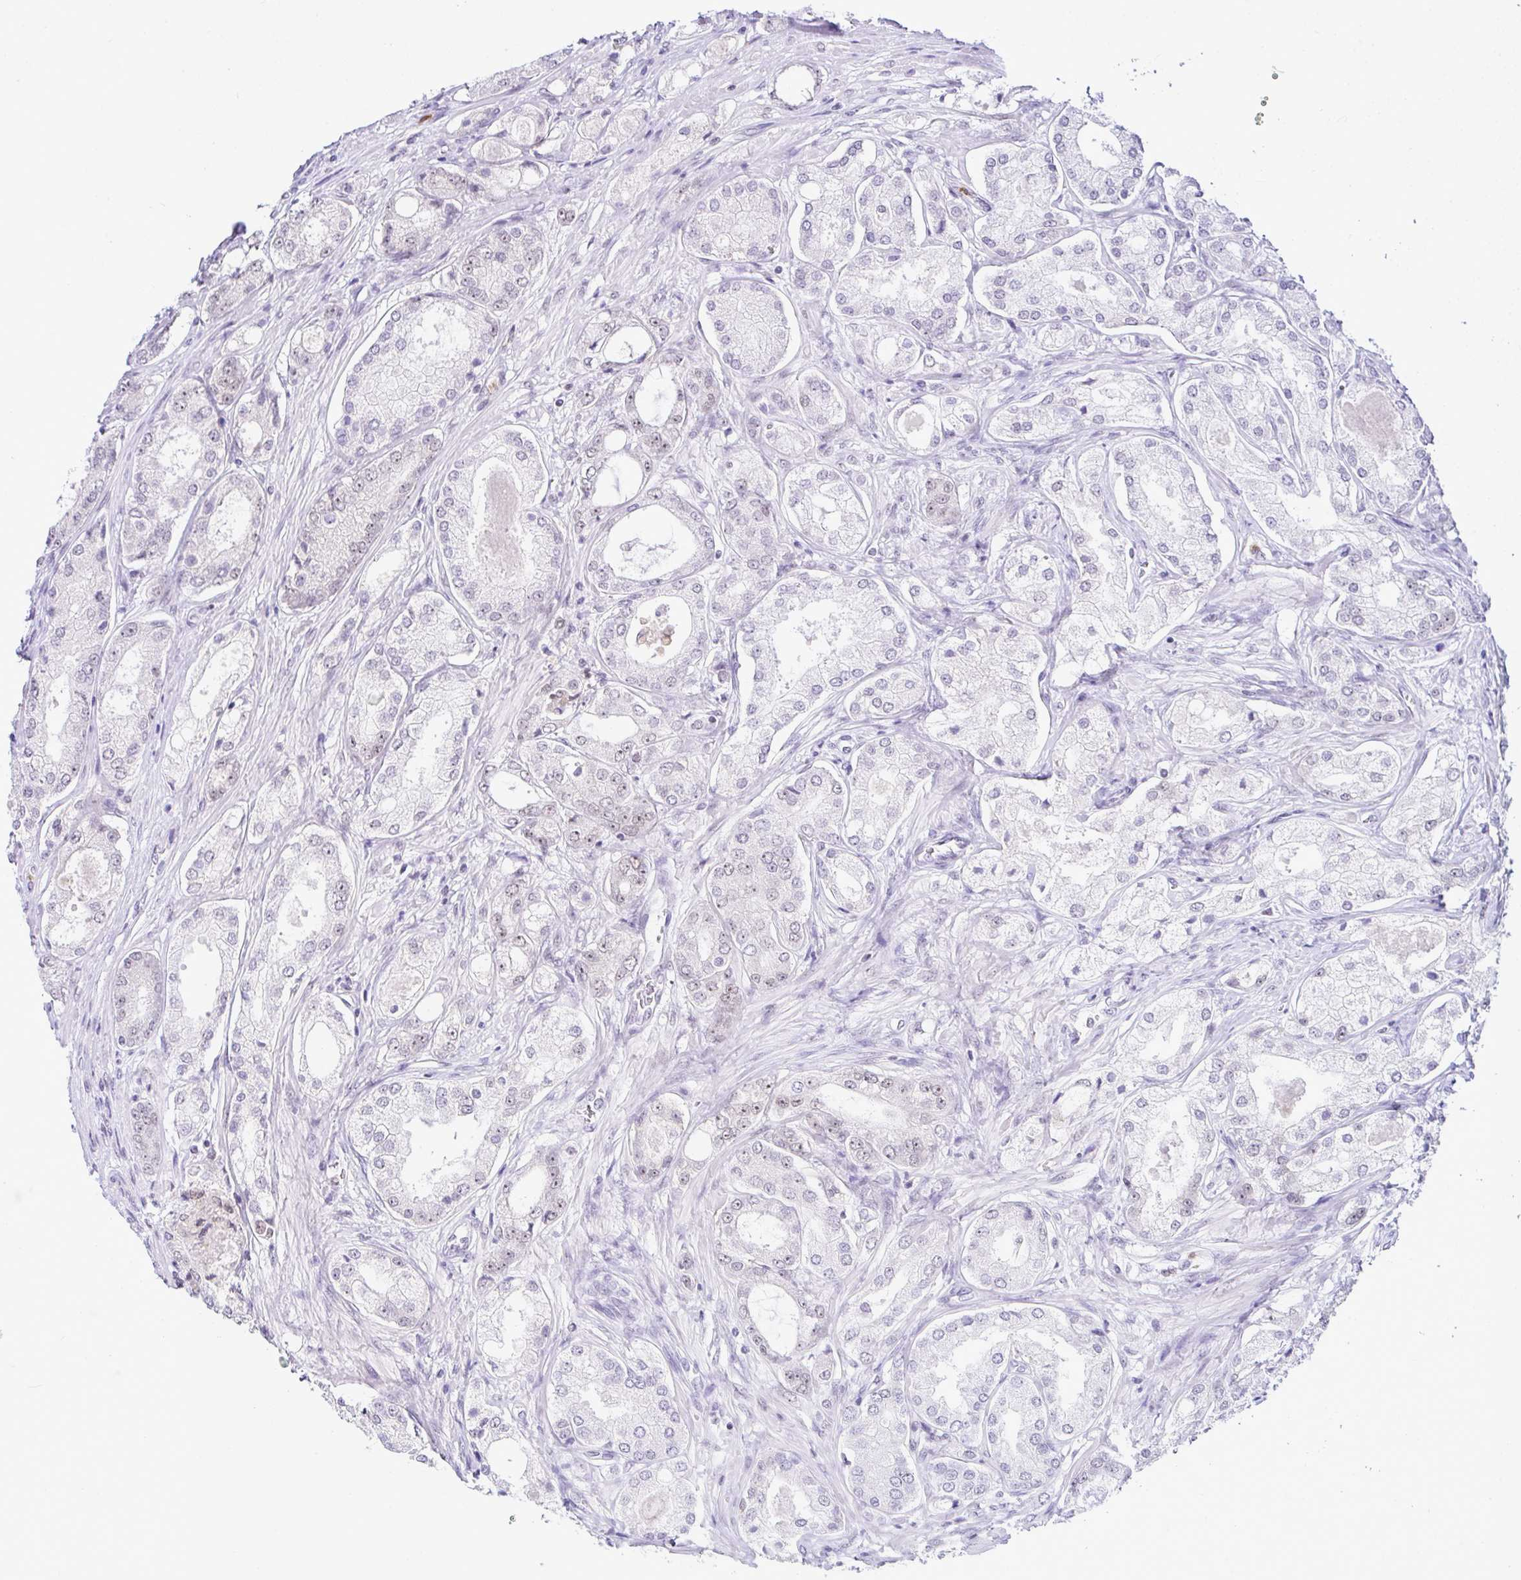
{"staining": {"intensity": "weak", "quantity": "<25%", "location": "nuclear"}, "tissue": "prostate cancer", "cell_type": "Tumor cells", "image_type": "cancer", "snomed": [{"axis": "morphology", "description": "Adenocarcinoma, Low grade"}, {"axis": "topography", "description": "Prostate"}], "caption": "There is no significant staining in tumor cells of low-grade adenocarcinoma (prostate). (Immunohistochemistry (ihc), brightfield microscopy, high magnification).", "gene": "PTPN2", "patient": {"sex": "male", "age": 68}}